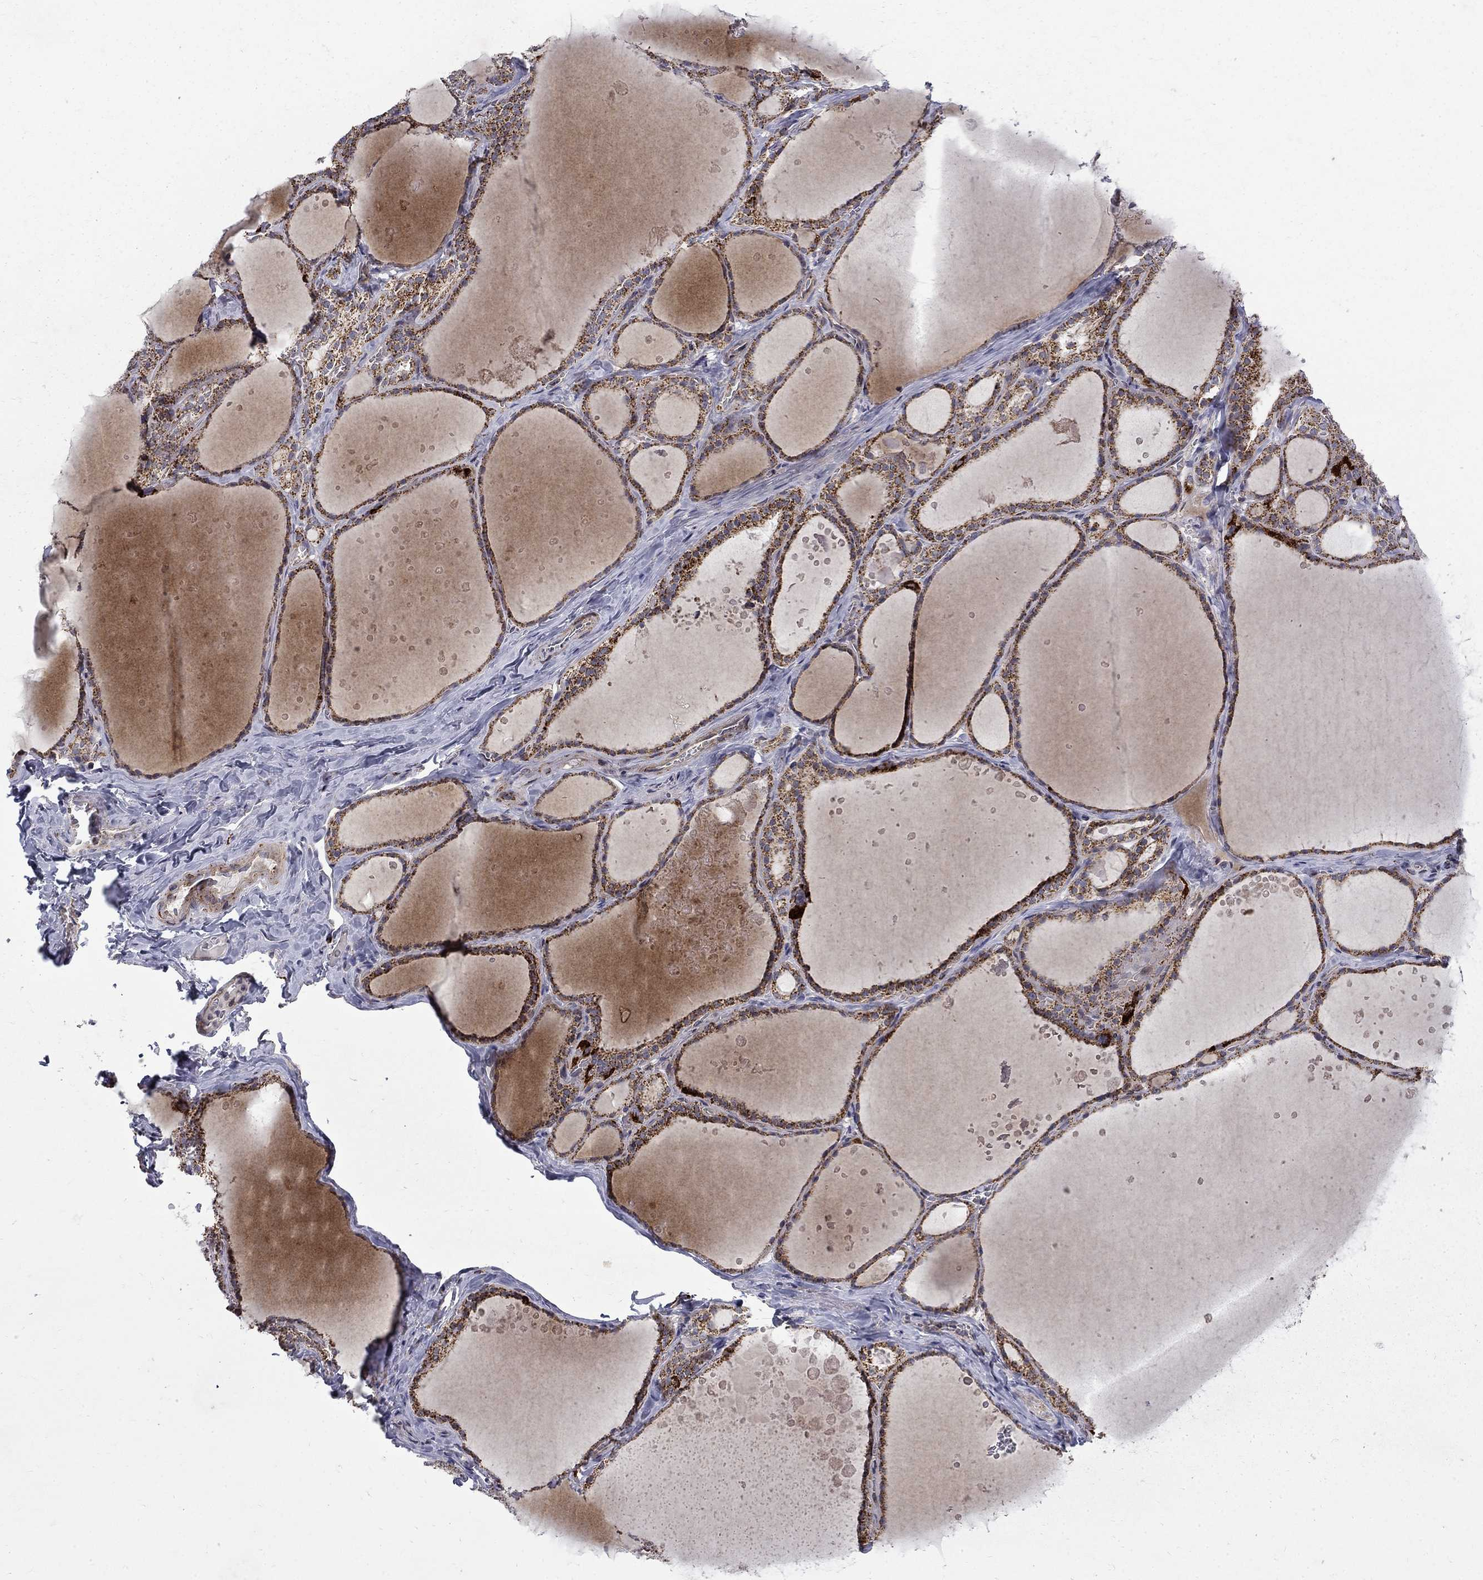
{"staining": {"intensity": "moderate", "quantity": ">75%", "location": "cytoplasmic/membranous"}, "tissue": "thyroid gland", "cell_type": "Glandular cells", "image_type": "normal", "snomed": [{"axis": "morphology", "description": "Normal tissue, NOS"}, {"axis": "topography", "description": "Thyroid gland"}], "caption": "Protein staining shows moderate cytoplasmic/membranous expression in approximately >75% of glandular cells in normal thyroid gland. (DAB (3,3'-diaminobenzidine) IHC, brown staining for protein, blue staining for nuclei).", "gene": "PCBP3", "patient": {"sex": "male", "age": 63}}